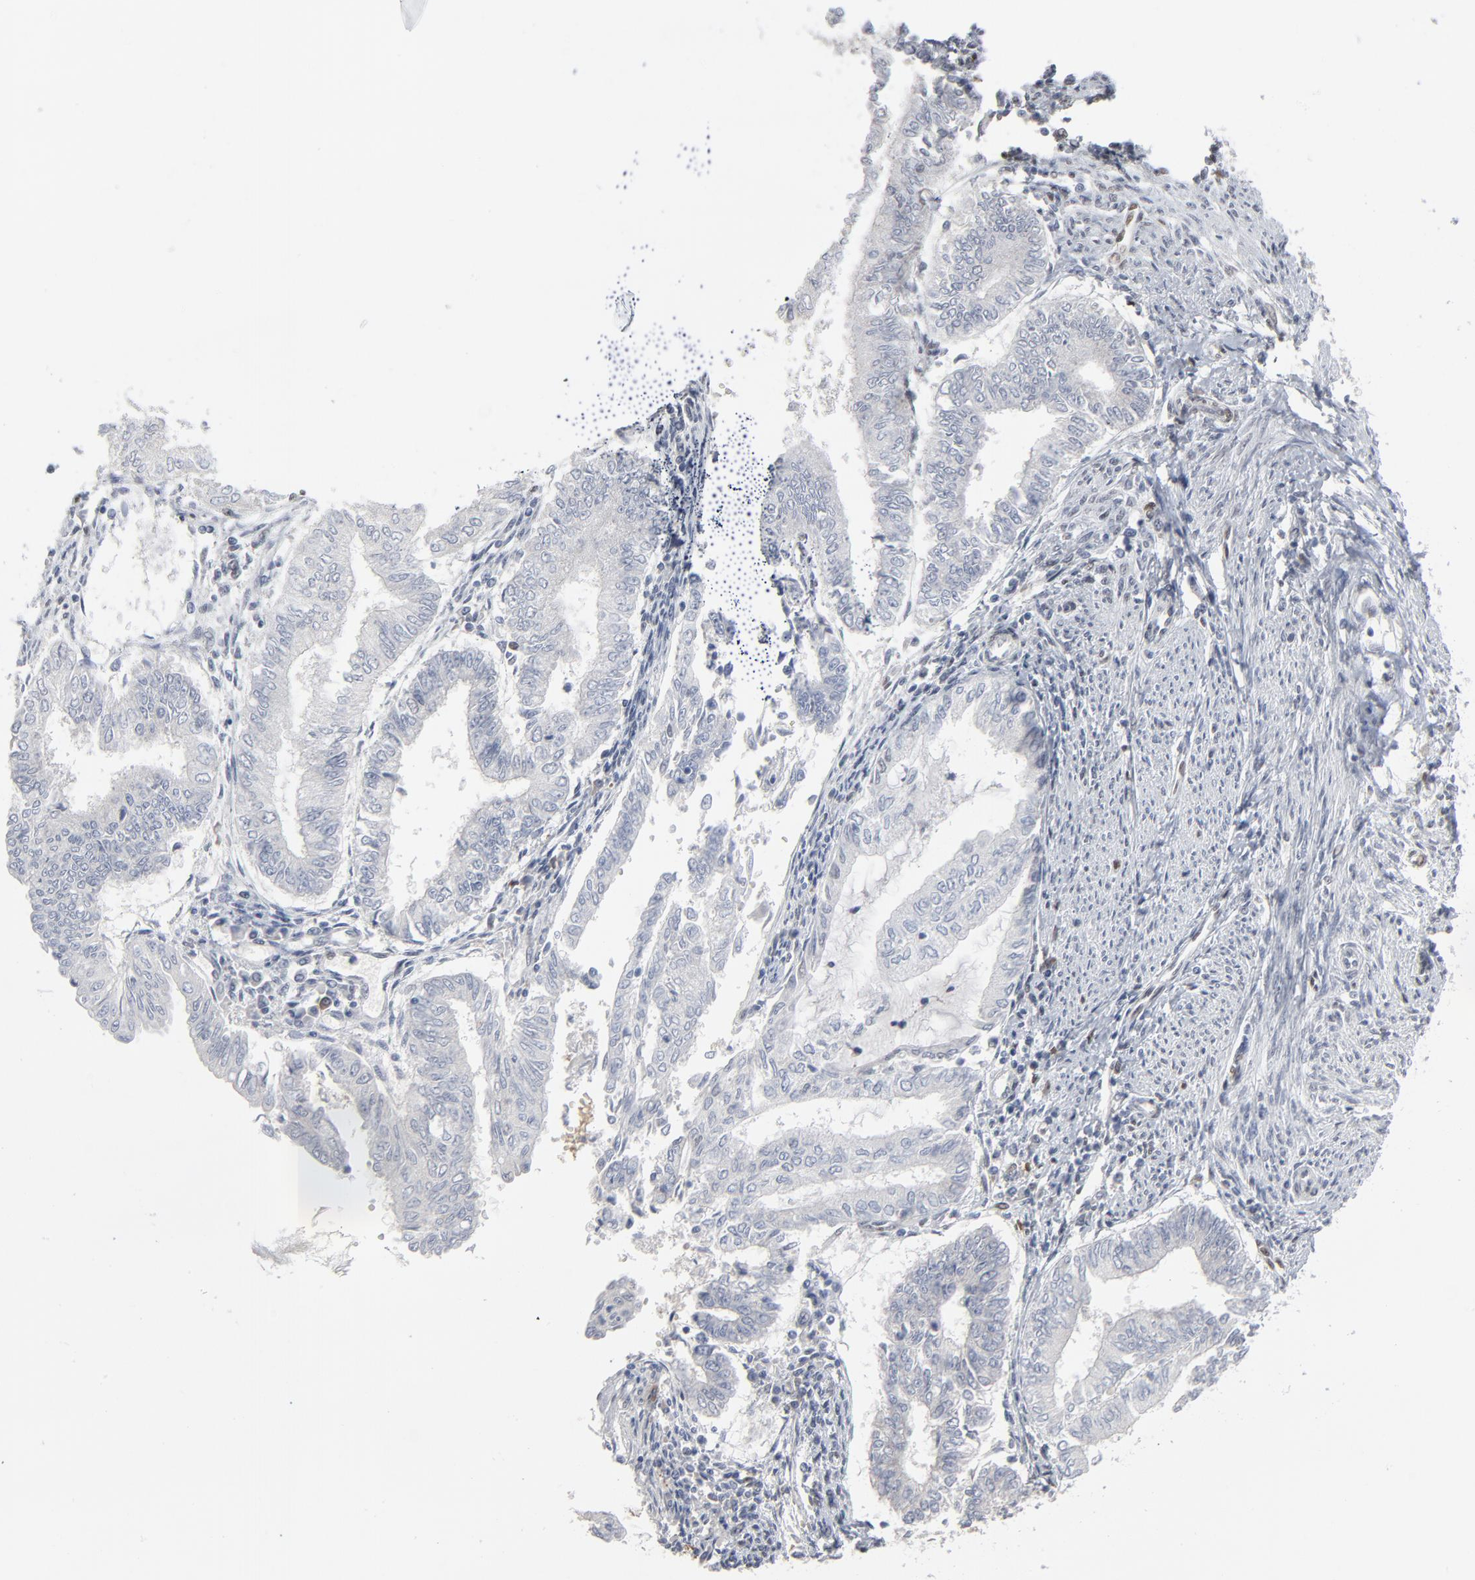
{"staining": {"intensity": "negative", "quantity": "none", "location": "none"}, "tissue": "endometrial cancer", "cell_type": "Tumor cells", "image_type": "cancer", "snomed": [{"axis": "morphology", "description": "Adenocarcinoma, NOS"}, {"axis": "topography", "description": "Endometrium"}], "caption": "Immunohistochemical staining of endometrial cancer (adenocarcinoma) shows no significant positivity in tumor cells.", "gene": "ATF7", "patient": {"sex": "female", "age": 66}}